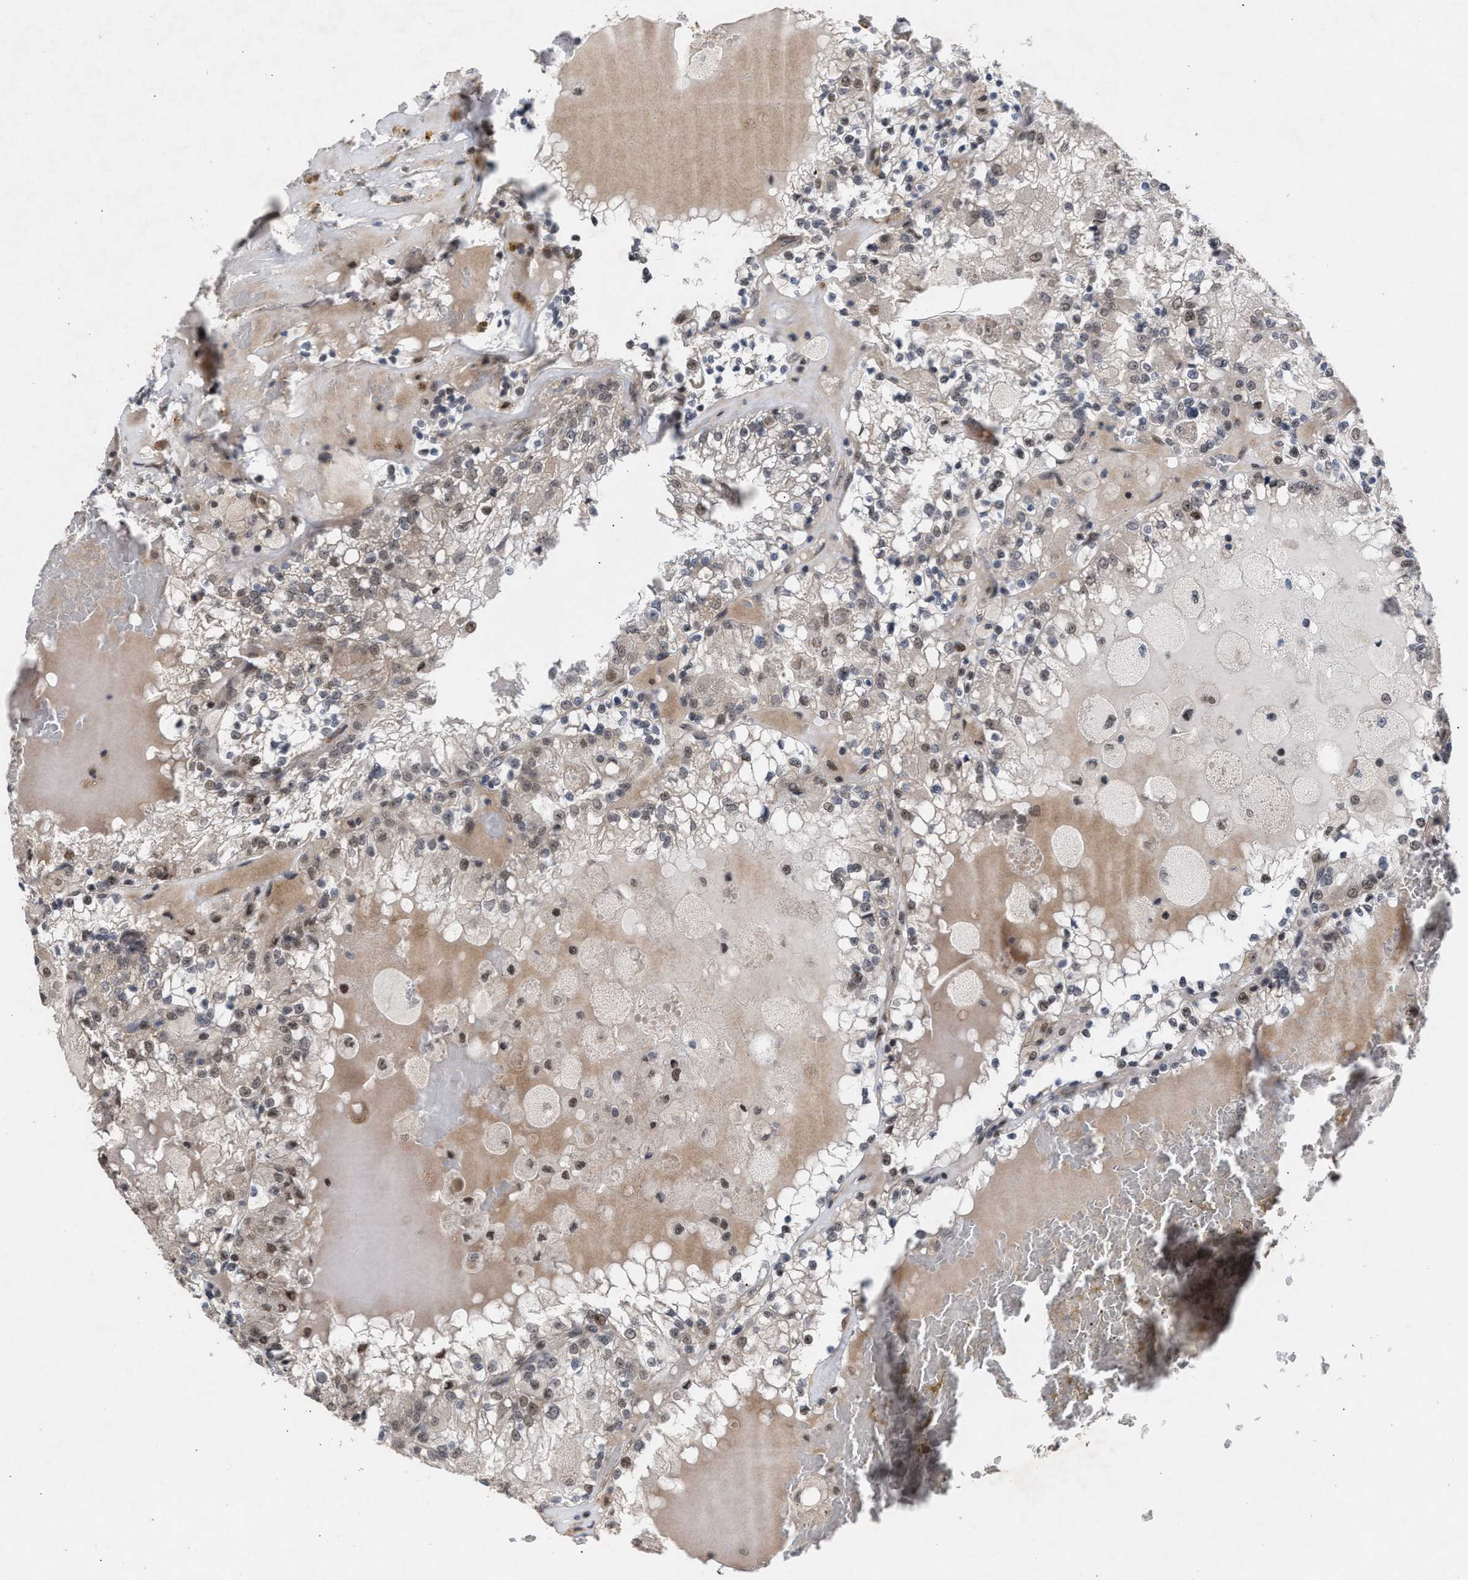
{"staining": {"intensity": "weak", "quantity": "25%-75%", "location": "cytoplasmic/membranous,nuclear"}, "tissue": "renal cancer", "cell_type": "Tumor cells", "image_type": "cancer", "snomed": [{"axis": "morphology", "description": "Adenocarcinoma, NOS"}, {"axis": "topography", "description": "Kidney"}], "caption": "Immunohistochemical staining of human adenocarcinoma (renal) shows low levels of weak cytoplasmic/membranous and nuclear protein positivity in about 25%-75% of tumor cells.", "gene": "MKNK2", "patient": {"sex": "female", "age": 56}}